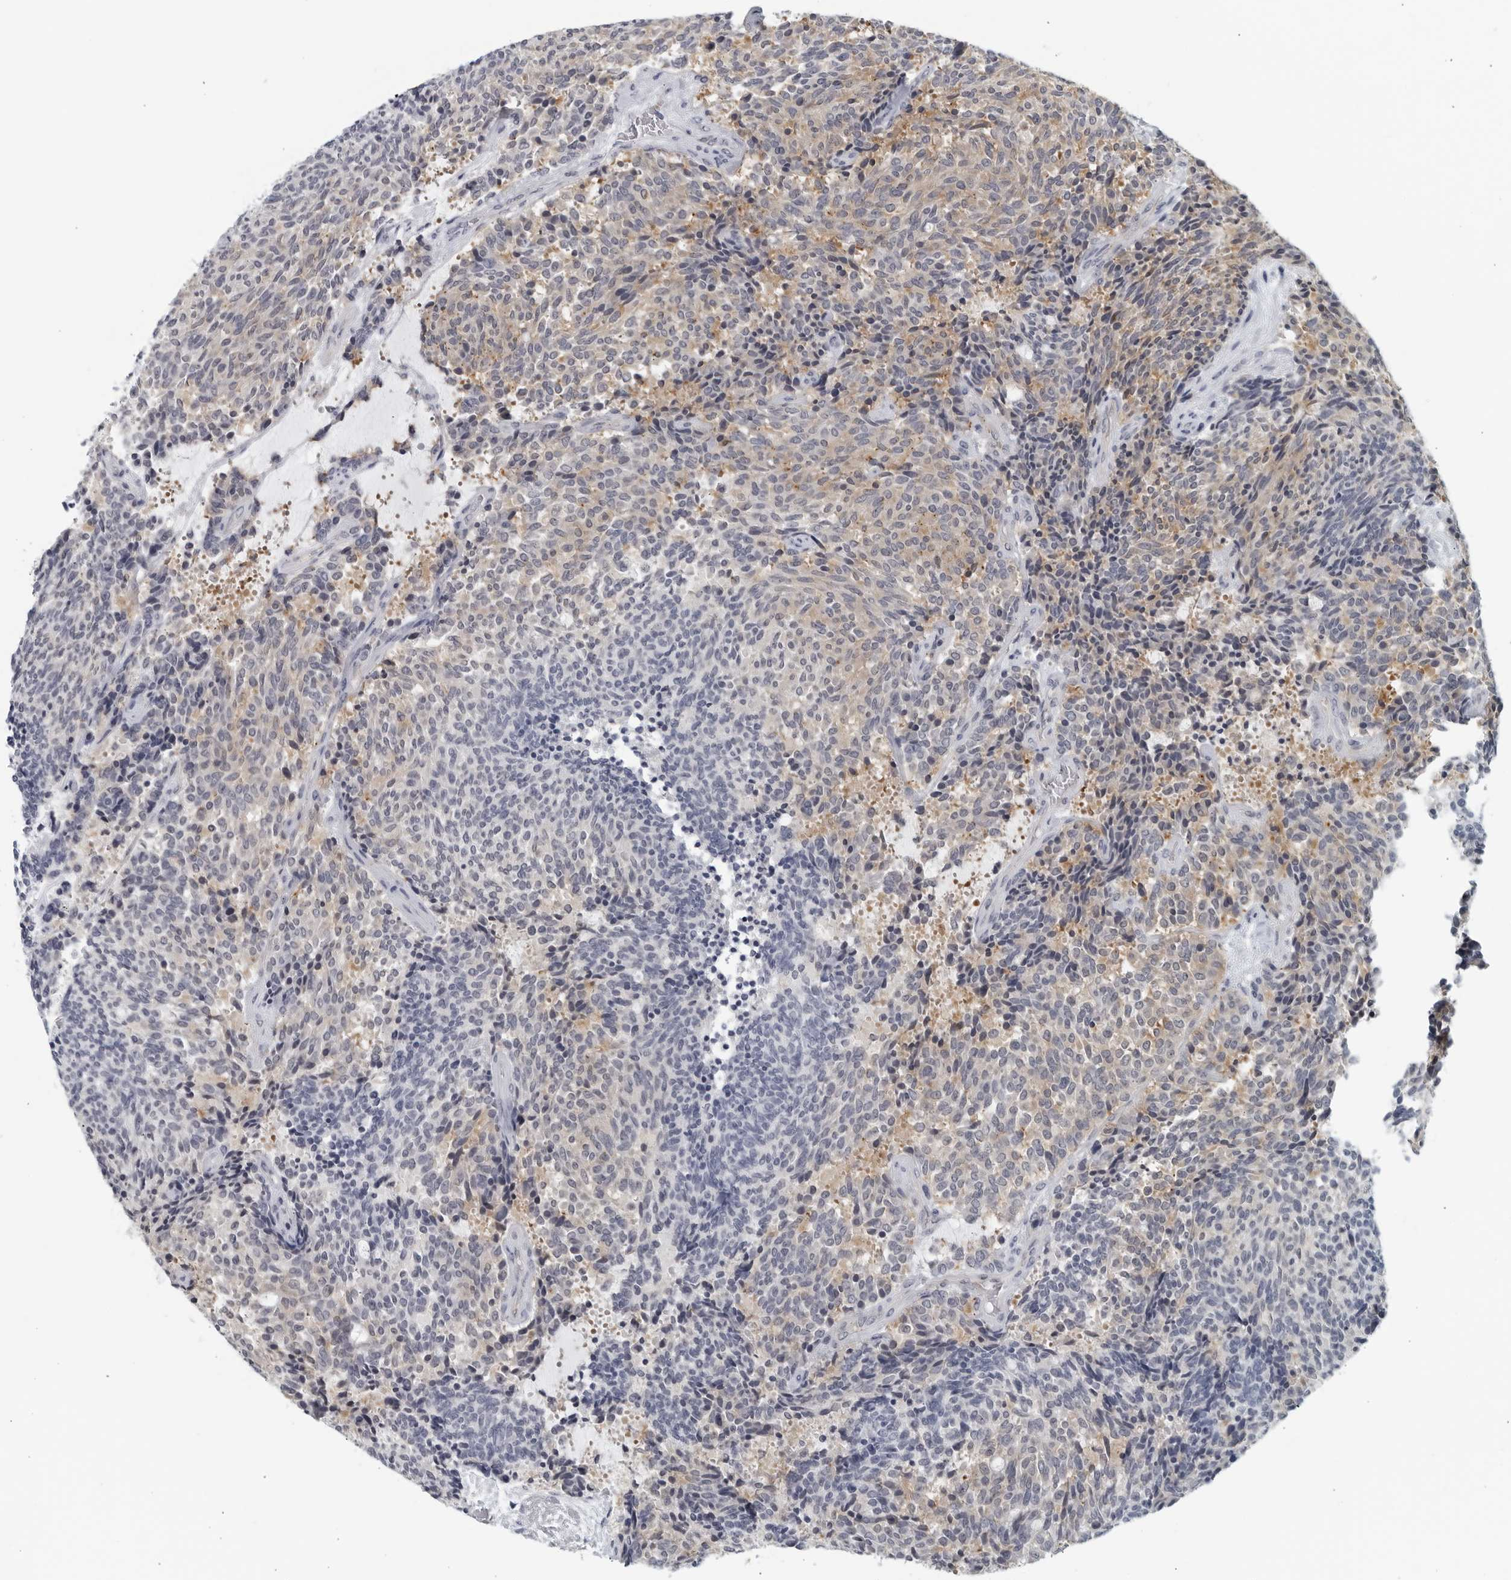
{"staining": {"intensity": "weak", "quantity": "<25%", "location": "cytoplasmic/membranous"}, "tissue": "carcinoid", "cell_type": "Tumor cells", "image_type": "cancer", "snomed": [{"axis": "morphology", "description": "Carcinoid, malignant, NOS"}, {"axis": "topography", "description": "Pancreas"}], "caption": "Tumor cells show no significant protein expression in carcinoid.", "gene": "MATN1", "patient": {"sex": "female", "age": 54}}